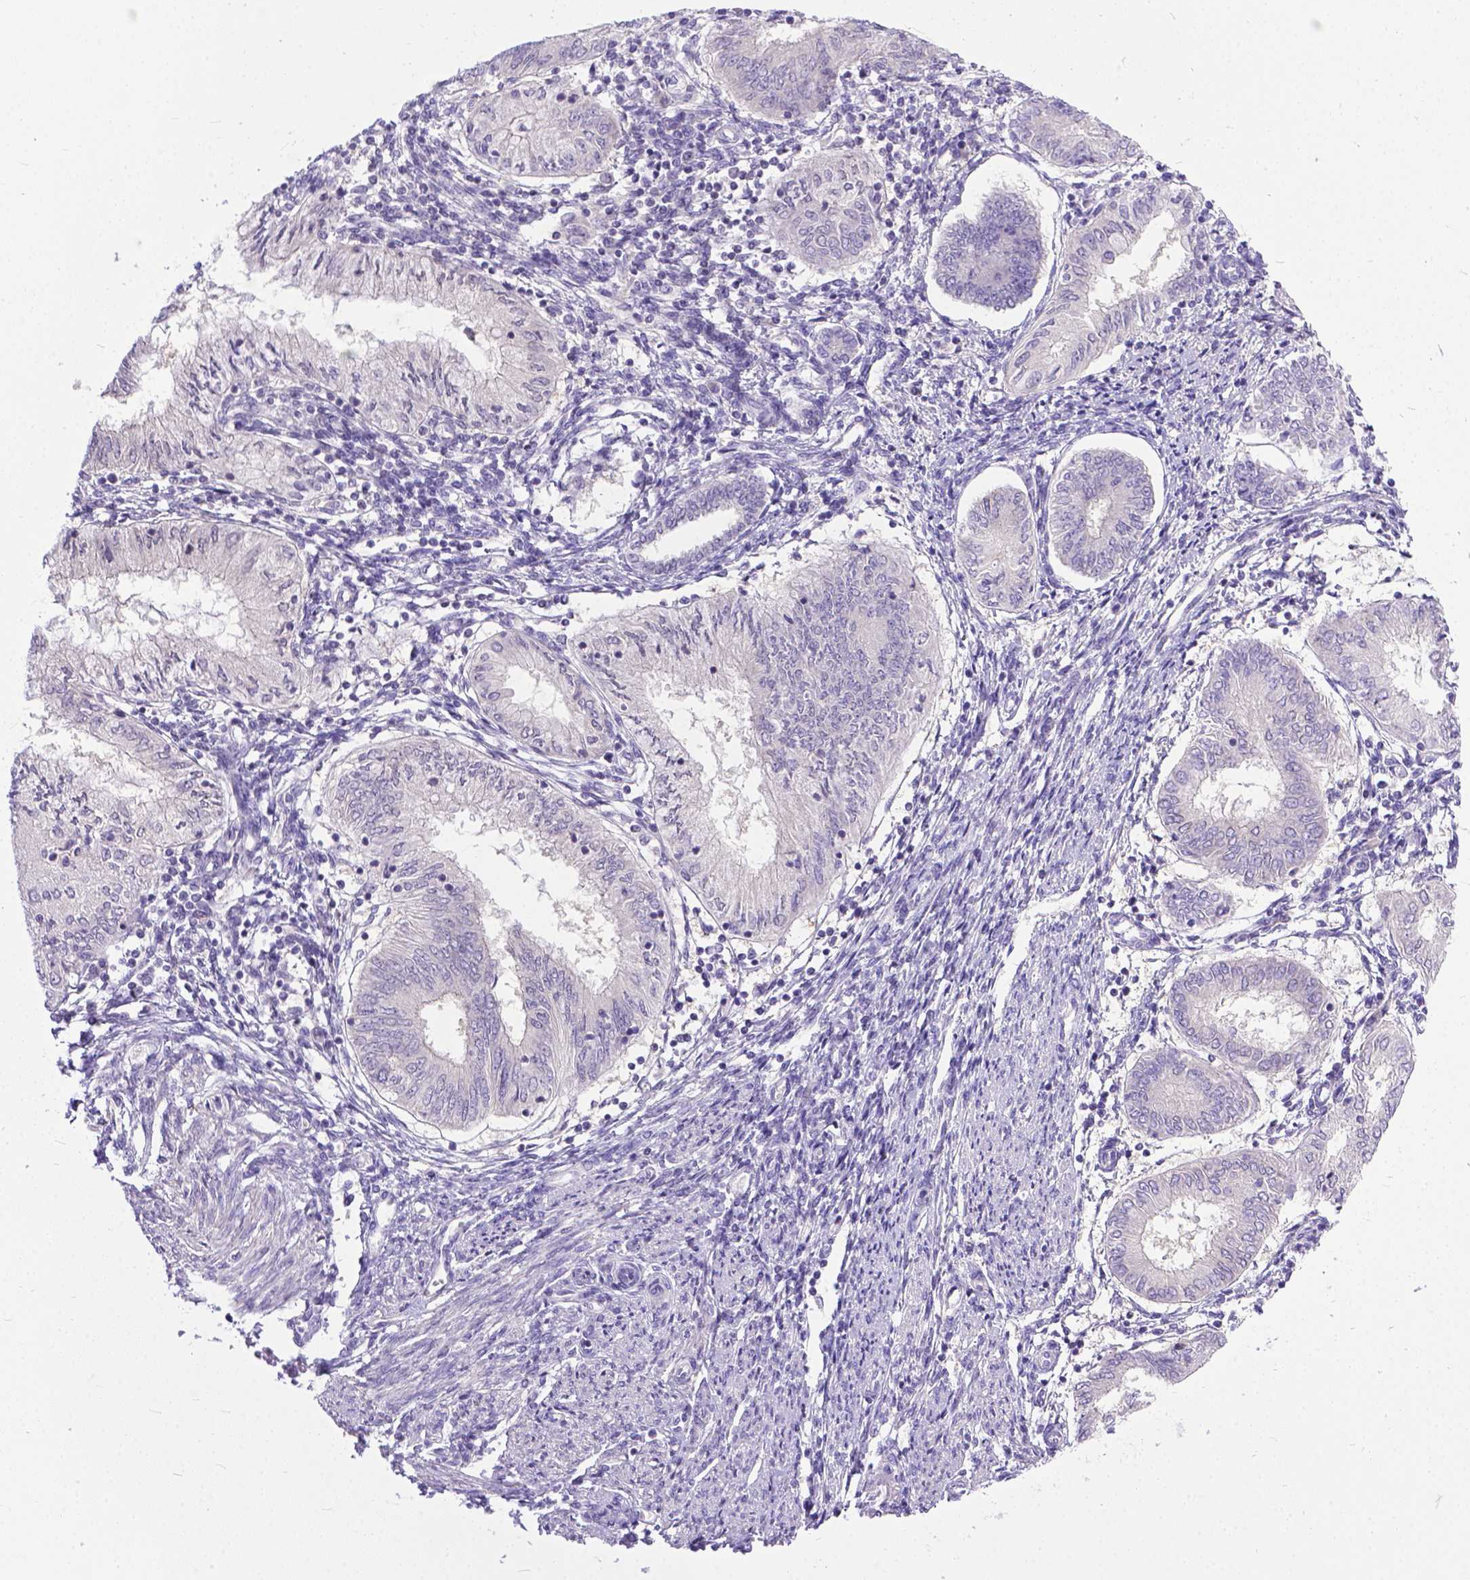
{"staining": {"intensity": "negative", "quantity": "none", "location": "none"}, "tissue": "endometrial cancer", "cell_type": "Tumor cells", "image_type": "cancer", "snomed": [{"axis": "morphology", "description": "Adenocarcinoma, NOS"}, {"axis": "topography", "description": "Endometrium"}], "caption": "Tumor cells show no significant positivity in endometrial cancer.", "gene": "TTLL6", "patient": {"sex": "female", "age": 68}}